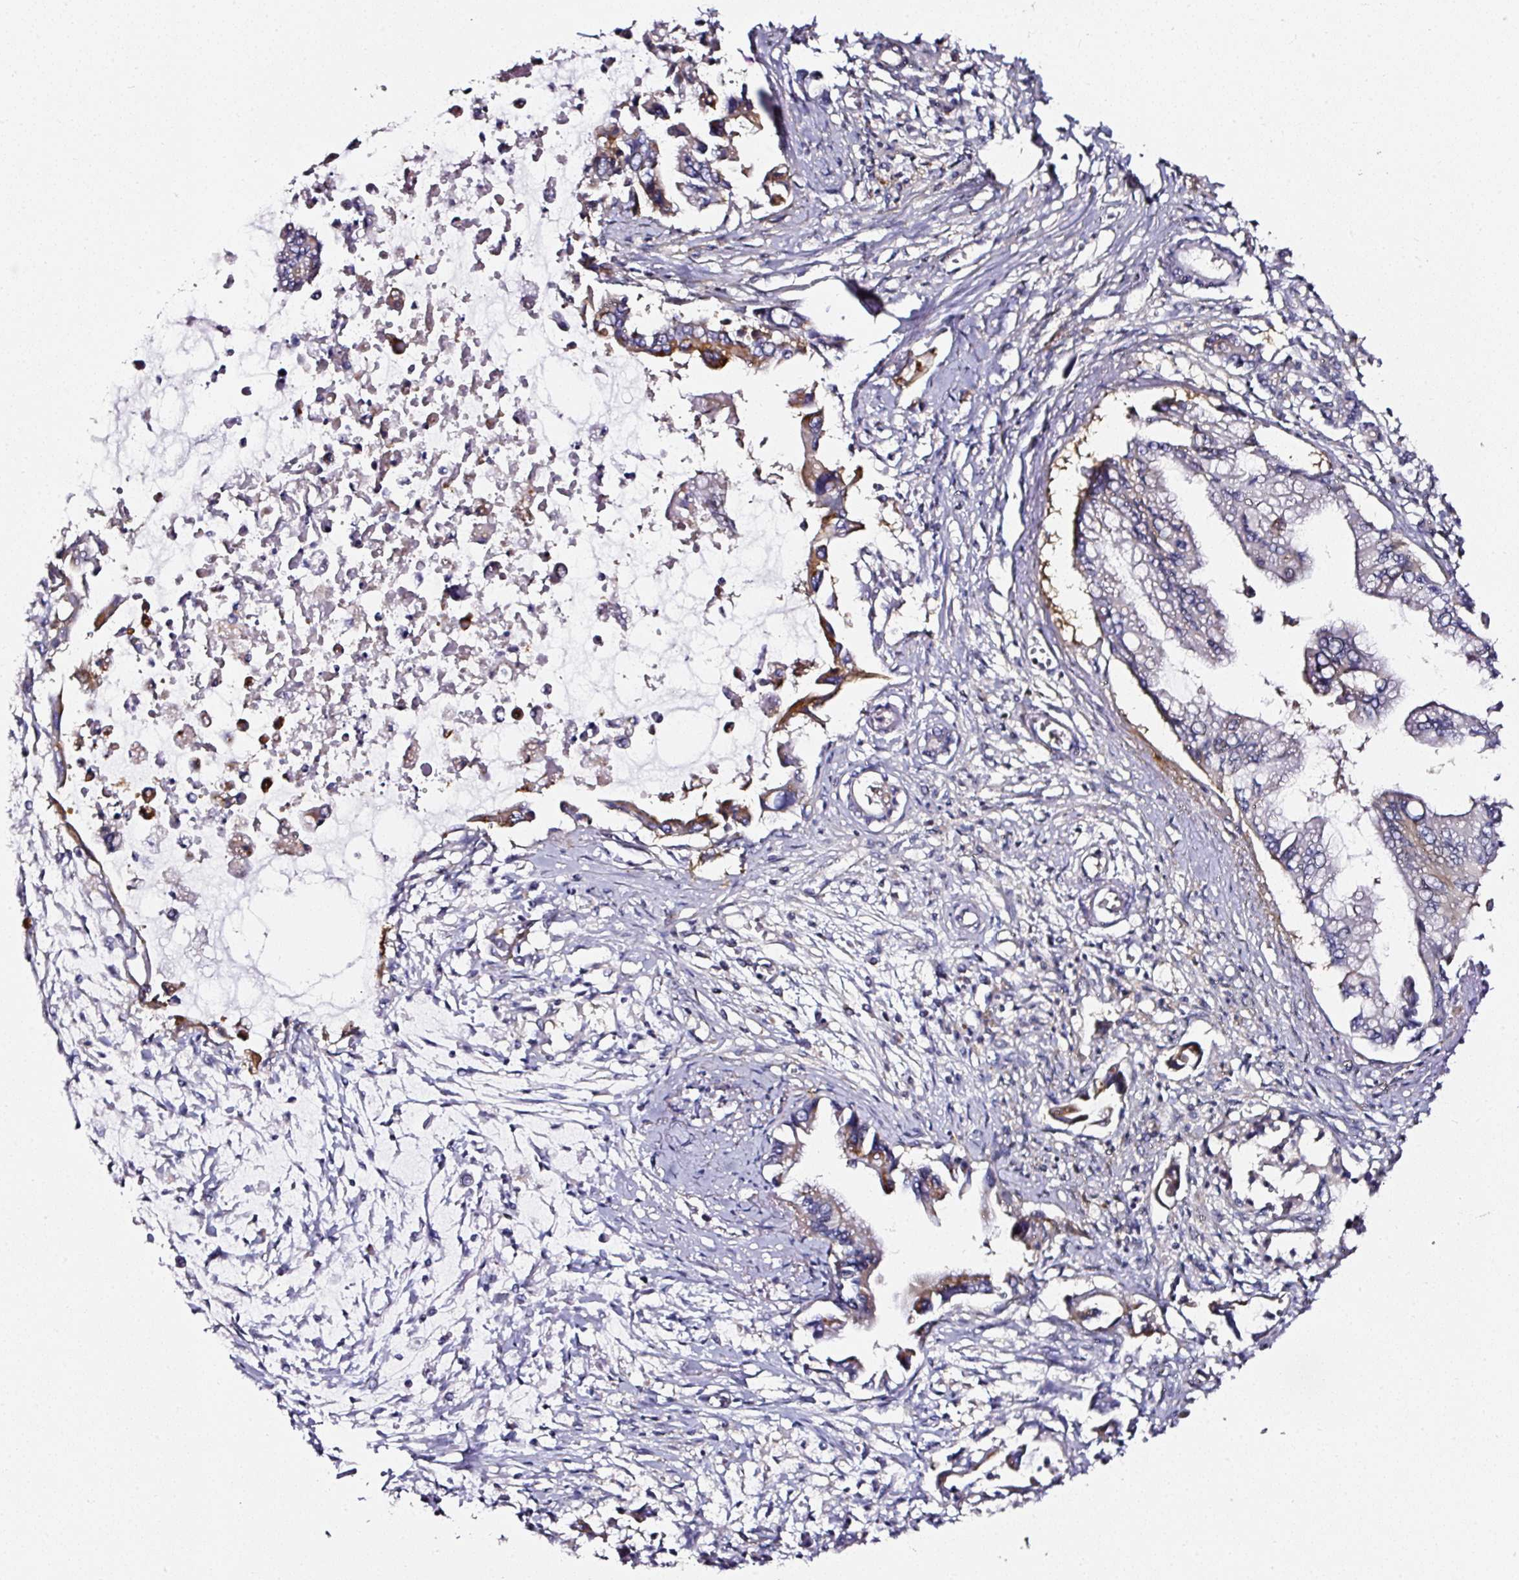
{"staining": {"intensity": "moderate", "quantity": "<25%", "location": "cytoplasmic/membranous"}, "tissue": "pancreatic cancer", "cell_type": "Tumor cells", "image_type": "cancer", "snomed": [{"axis": "morphology", "description": "Adenocarcinoma, NOS"}, {"axis": "topography", "description": "Pancreas"}], "caption": "Adenocarcinoma (pancreatic) tissue reveals moderate cytoplasmic/membranous positivity in approximately <25% of tumor cells", "gene": "CD47", "patient": {"sex": "male", "age": 84}}